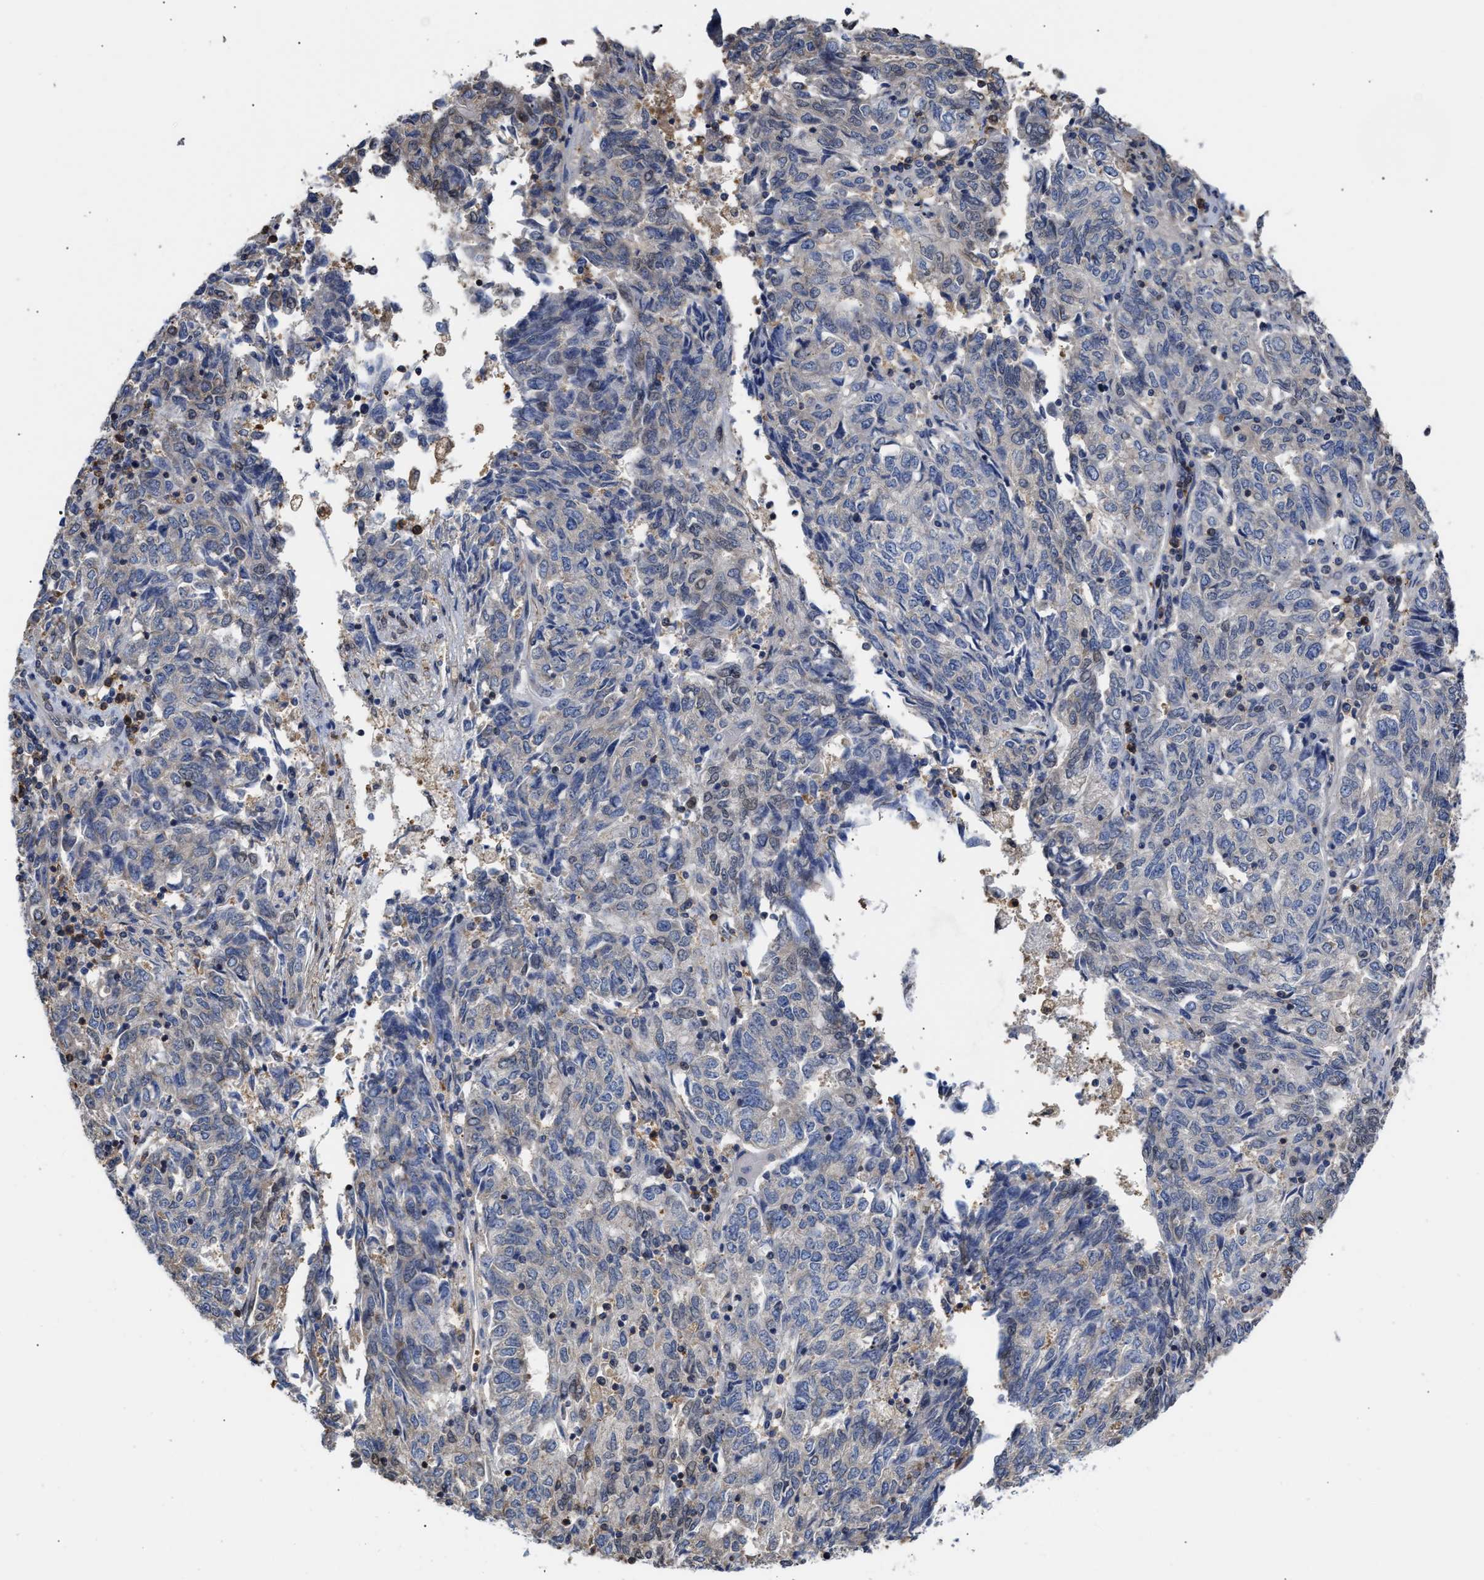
{"staining": {"intensity": "negative", "quantity": "none", "location": "none"}, "tissue": "endometrial cancer", "cell_type": "Tumor cells", "image_type": "cancer", "snomed": [{"axis": "morphology", "description": "Adenocarcinoma, NOS"}, {"axis": "topography", "description": "Endometrium"}], "caption": "DAB immunohistochemical staining of human endometrial cancer (adenocarcinoma) reveals no significant staining in tumor cells.", "gene": "KLHDC1", "patient": {"sex": "female", "age": 80}}